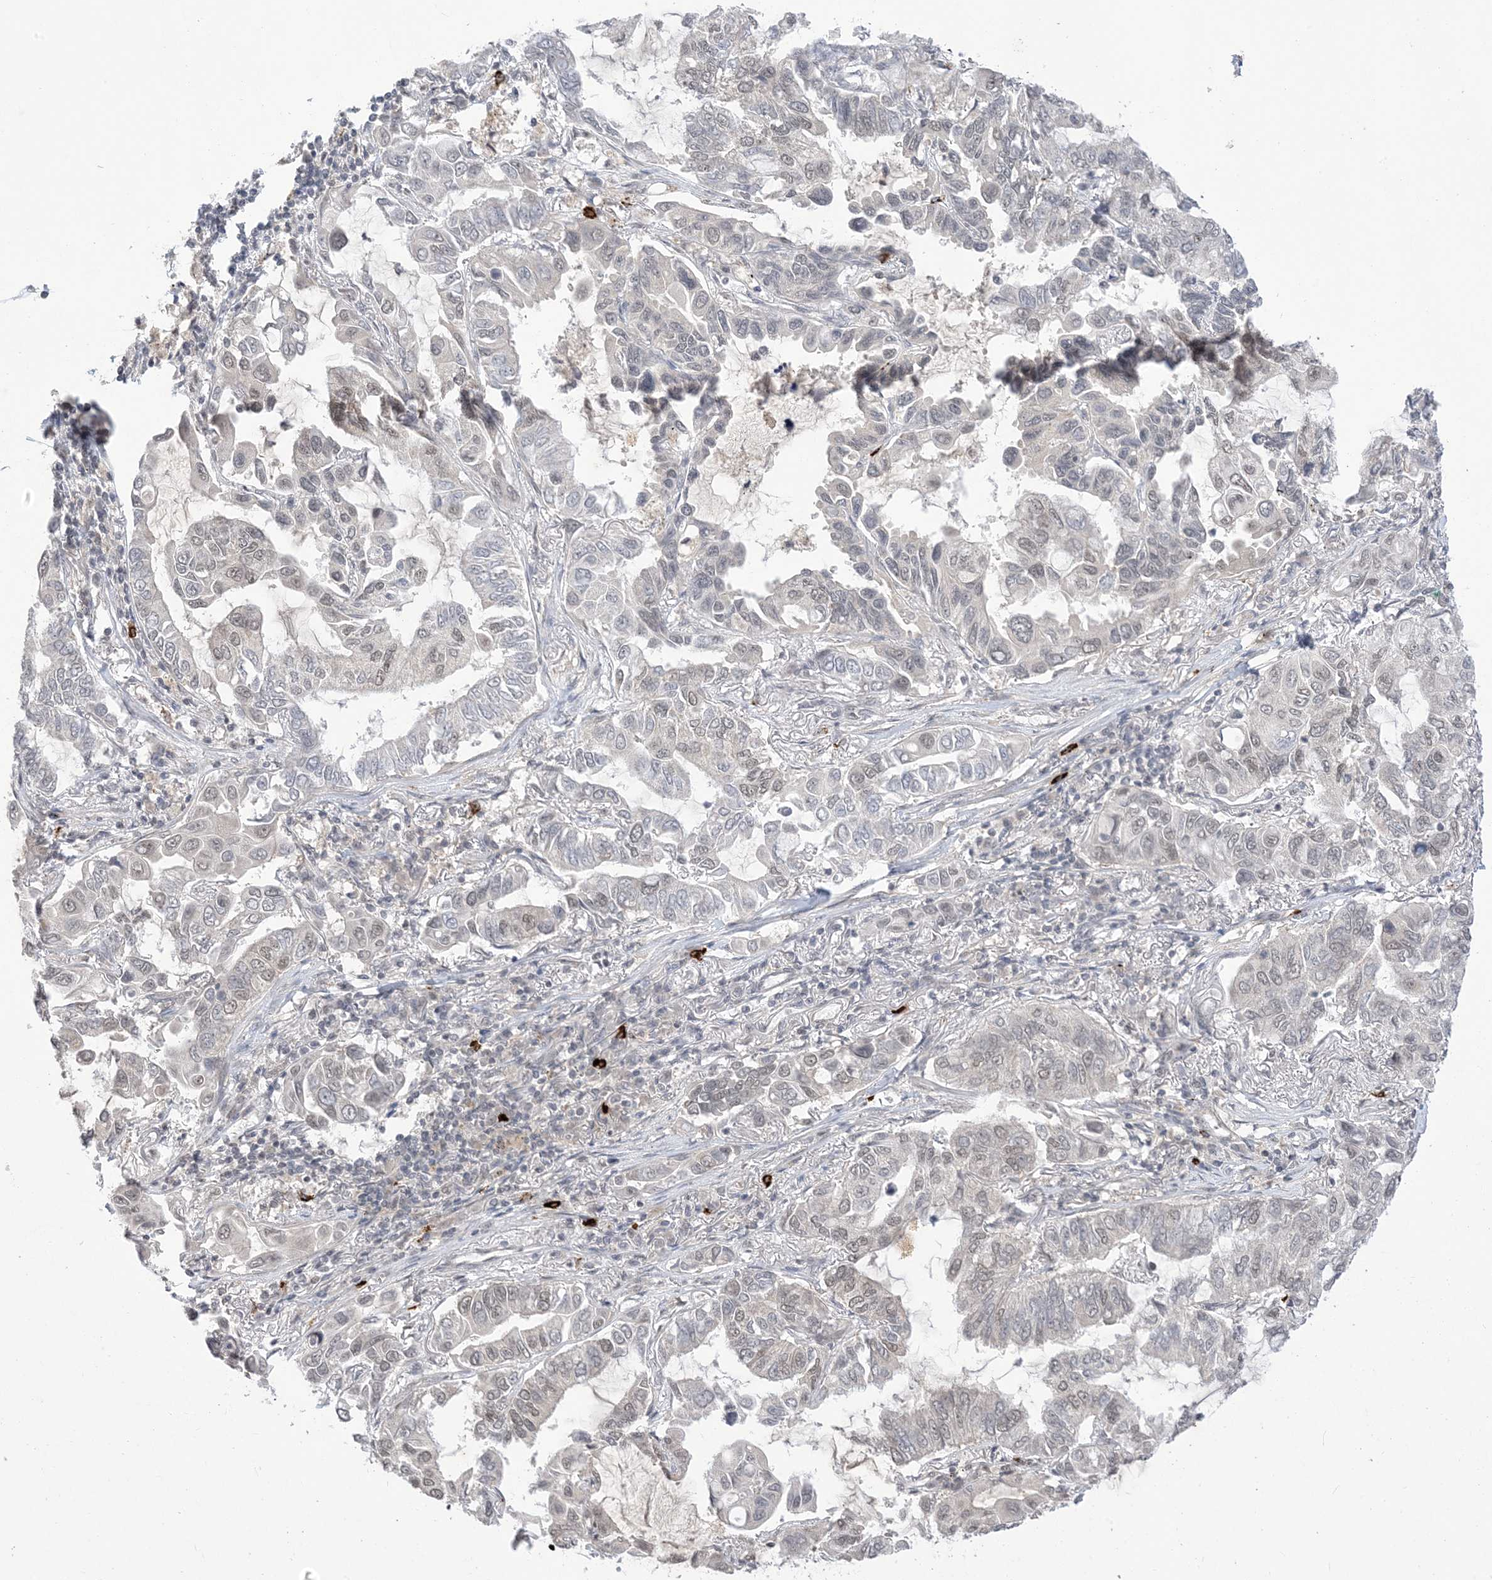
{"staining": {"intensity": "weak", "quantity": "<25%", "location": "nuclear"}, "tissue": "lung cancer", "cell_type": "Tumor cells", "image_type": "cancer", "snomed": [{"axis": "morphology", "description": "Adenocarcinoma, NOS"}, {"axis": "topography", "description": "Lung"}], "caption": "DAB (3,3'-diaminobenzidine) immunohistochemical staining of human lung adenocarcinoma demonstrates no significant staining in tumor cells. The staining is performed using DAB brown chromogen with nuclei counter-stained in using hematoxylin.", "gene": "RANBP9", "patient": {"sex": "male", "age": 64}}